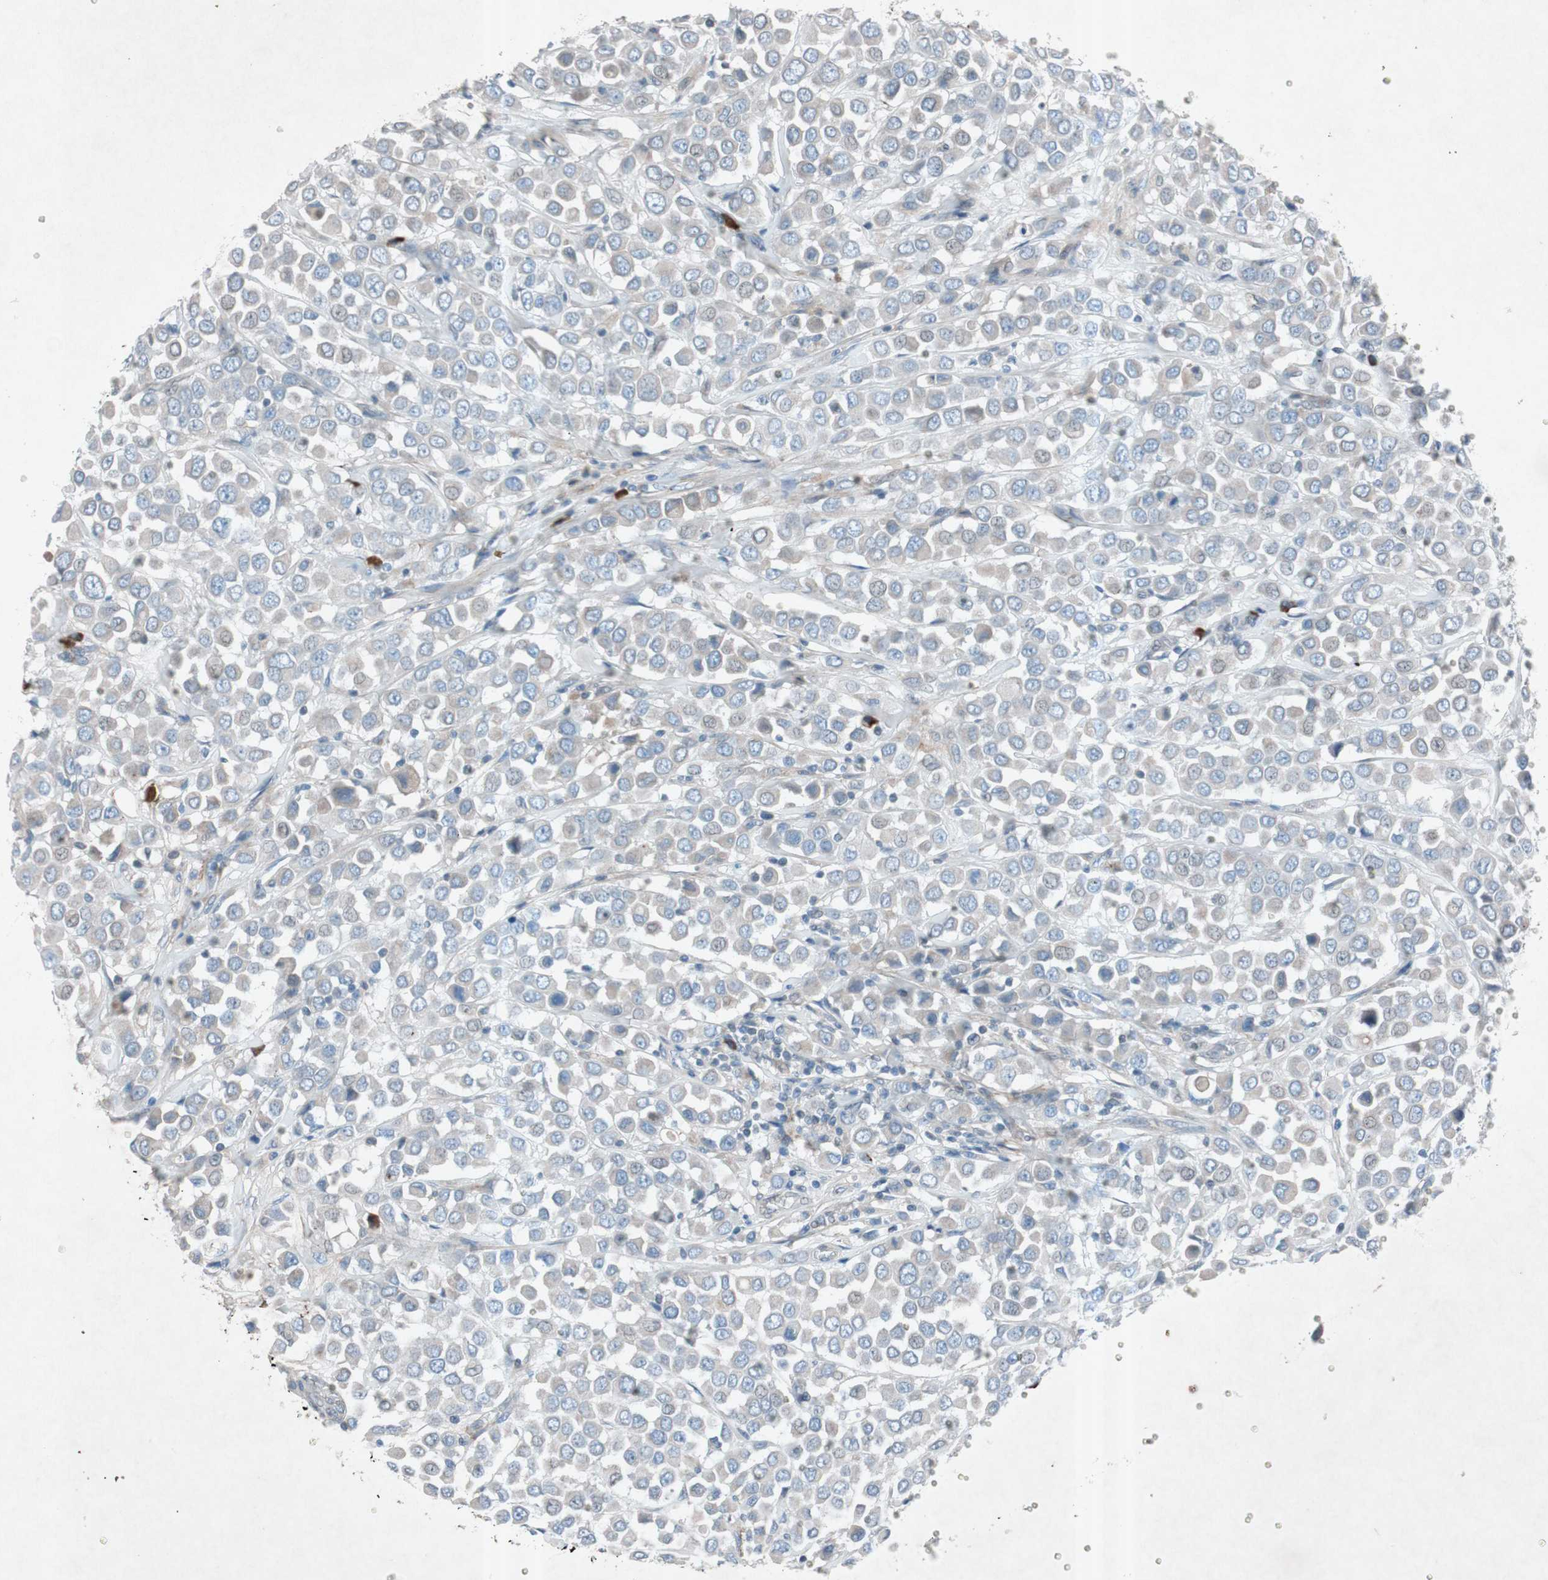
{"staining": {"intensity": "weak", "quantity": "25%-75%", "location": "cytoplasmic/membranous"}, "tissue": "breast cancer", "cell_type": "Tumor cells", "image_type": "cancer", "snomed": [{"axis": "morphology", "description": "Duct carcinoma"}, {"axis": "topography", "description": "Breast"}], "caption": "DAB immunohistochemical staining of human breast cancer (infiltrating ductal carcinoma) displays weak cytoplasmic/membranous protein staining in about 25%-75% of tumor cells.", "gene": "GRB7", "patient": {"sex": "female", "age": 61}}